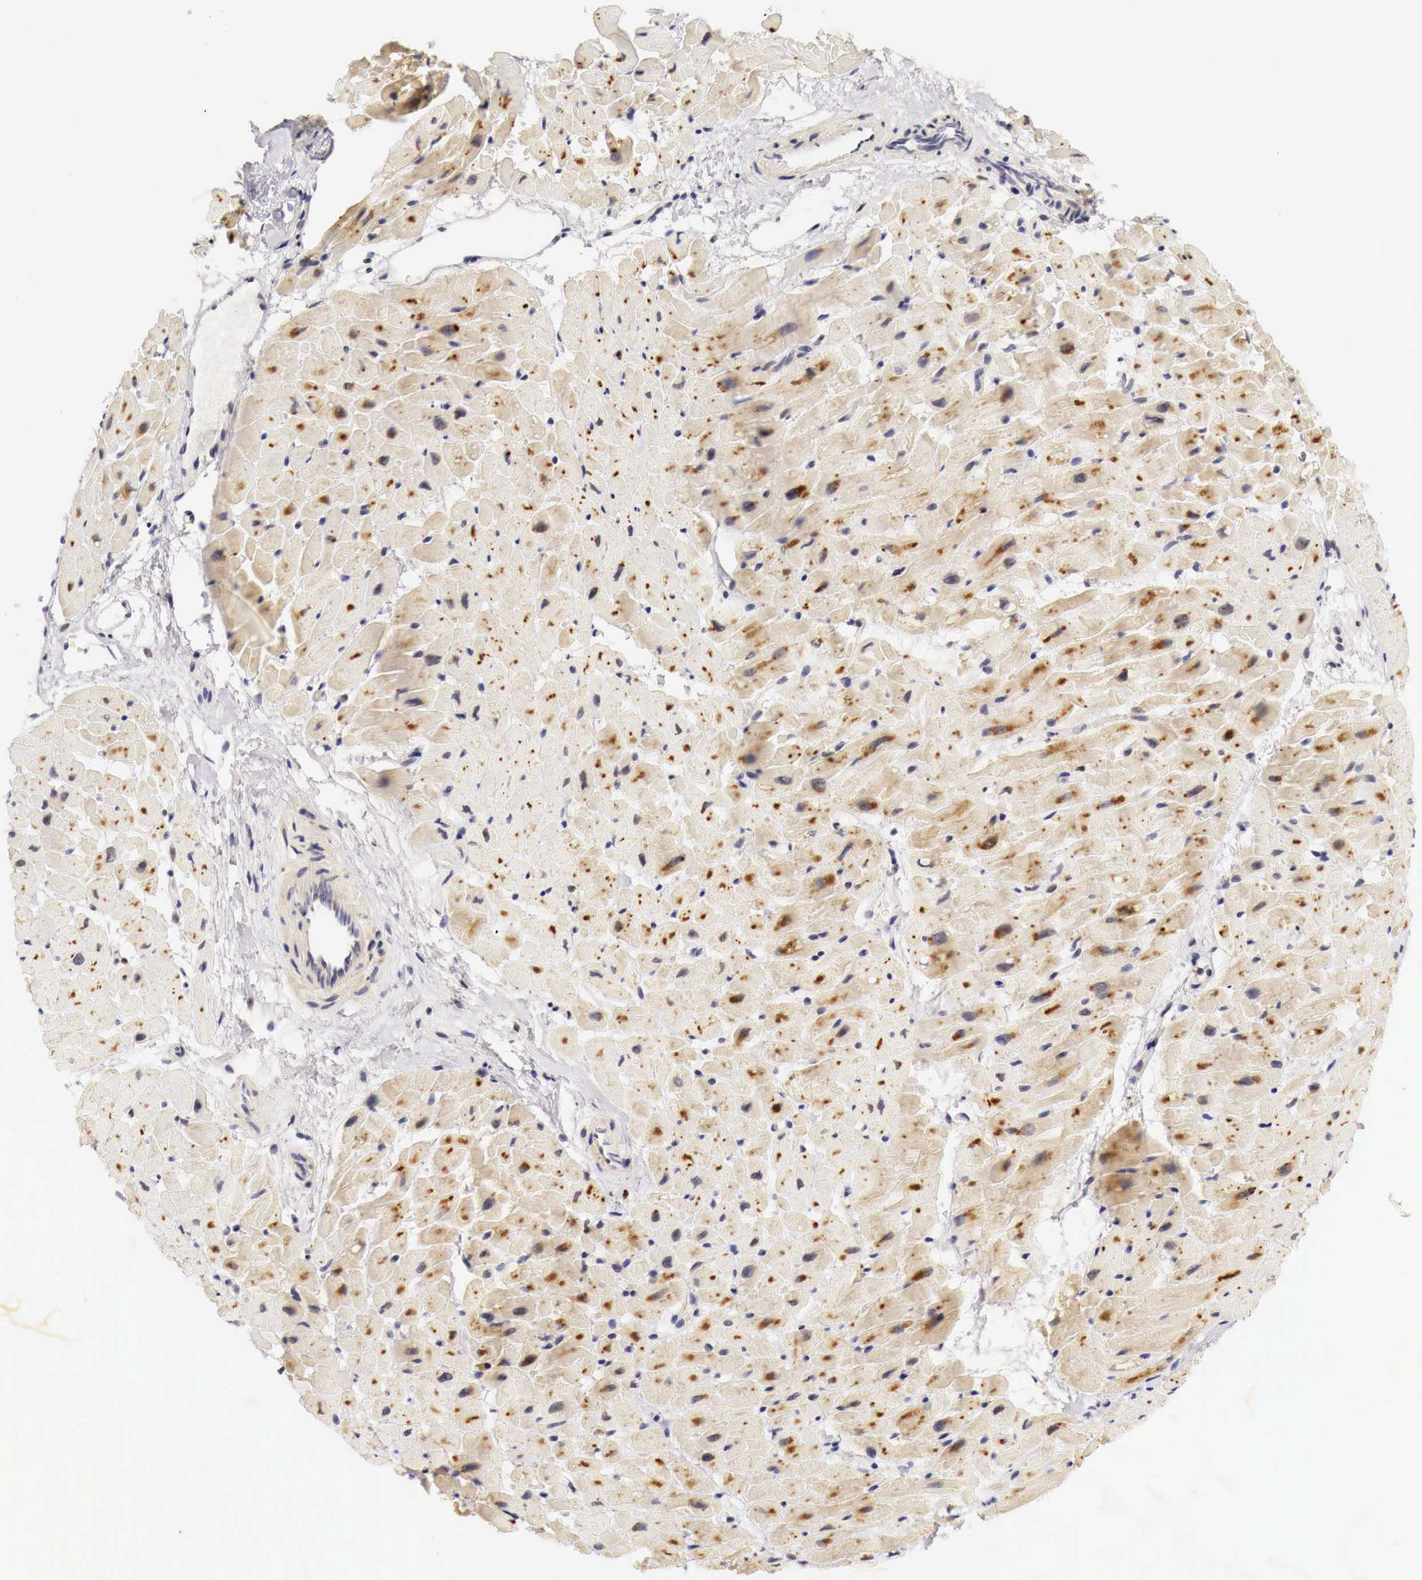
{"staining": {"intensity": "moderate", "quantity": ">75%", "location": "cytoplasmic/membranous"}, "tissue": "heart muscle", "cell_type": "Cardiomyocytes", "image_type": "normal", "snomed": [{"axis": "morphology", "description": "Normal tissue, NOS"}, {"axis": "topography", "description": "Heart"}], "caption": "Protein analysis of normal heart muscle shows moderate cytoplasmic/membranous staining in approximately >75% of cardiomyocytes. (Brightfield microscopy of DAB IHC at high magnification).", "gene": "CASP3", "patient": {"sex": "male", "age": 45}}